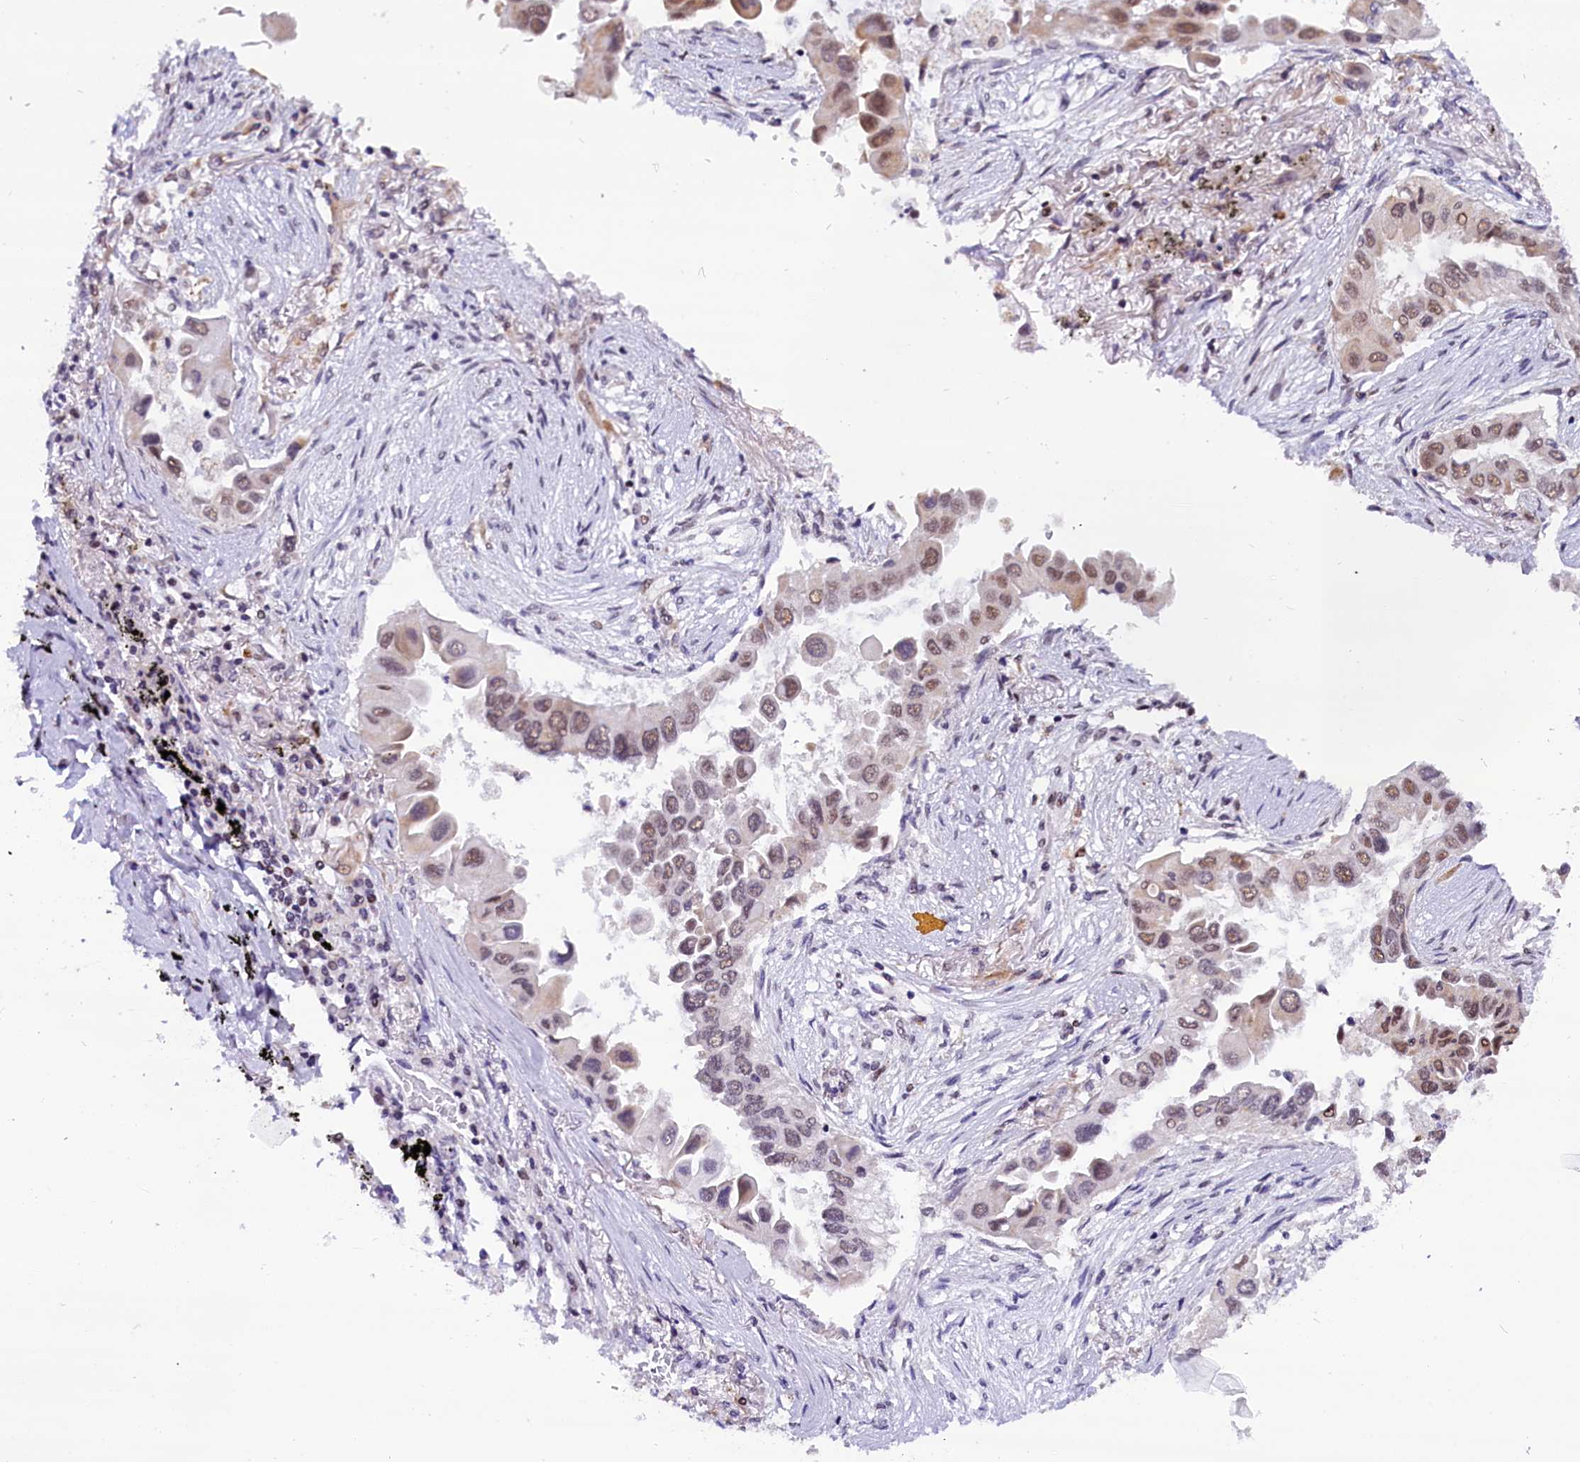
{"staining": {"intensity": "moderate", "quantity": ">75%", "location": "nuclear"}, "tissue": "lung cancer", "cell_type": "Tumor cells", "image_type": "cancer", "snomed": [{"axis": "morphology", "description": "Adenocarcinoma, NOS"}, {"axis": "topography", "description": "Lung"}], "caption": "Protein expression analysis of lung adenocarcinoma displays moderate nuclear staining in approximately >75% of tumor cells.", "gene": "CDYL2", "patient": {"sex": "female", "age": 76}}